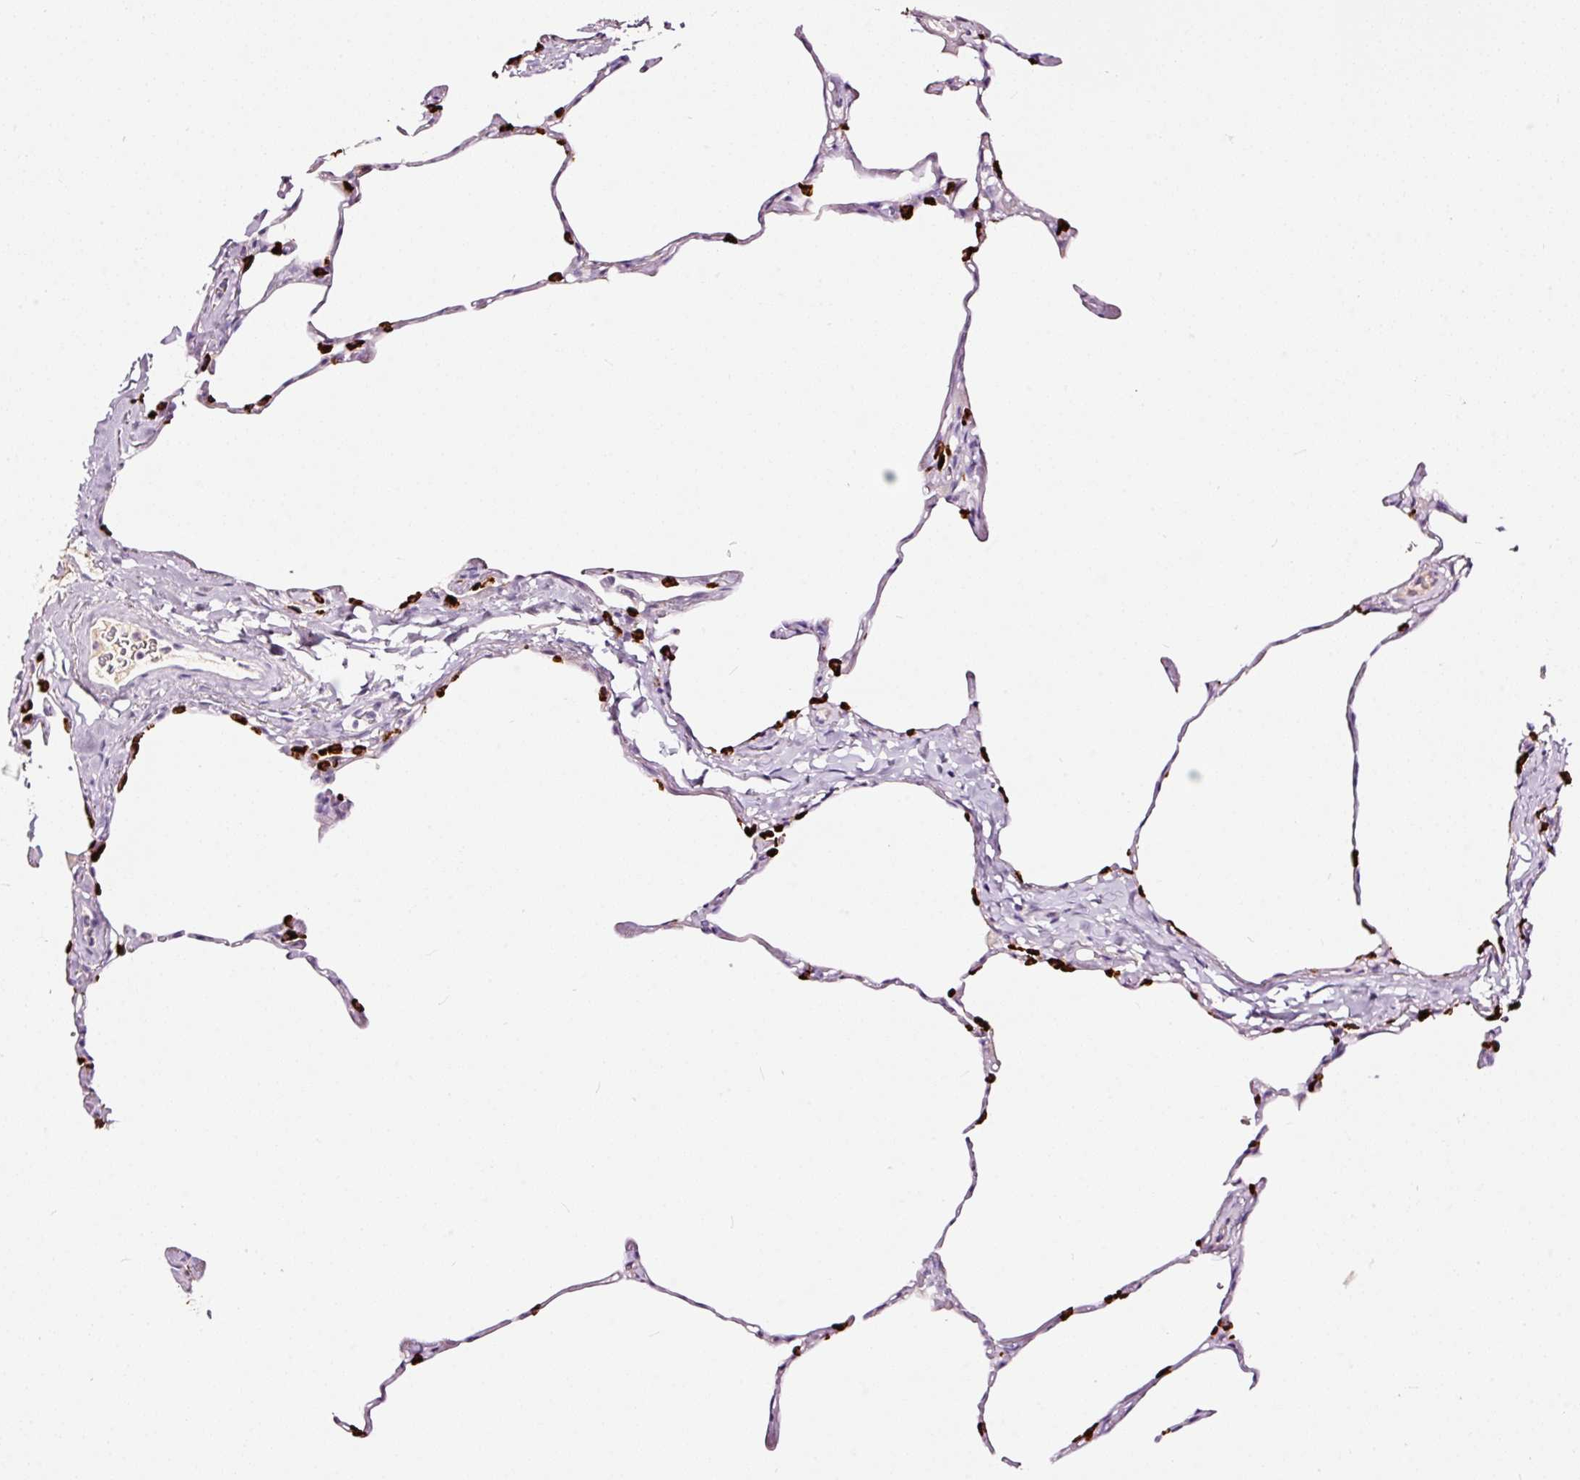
{"staining": {"intensity": "strong", "quantity": "25%-75%", "location": "cytoplasmic/membranous"}, "tissue": "lung", "cell_type": "Alveolar cells", "image_type": "normal", "snomed": [{"axis": "morphology", "description": "Normal tissue, NOS"}, {"axis": "topography", "description": "Lung"}], "caption": "Protein staining by immunohistochemistry (IHC) exhibits strong cytoplasmic/membranous staining in approximately 25%-75% of alveolar cells in normal lung. (DAB = brown stain, brightfield microscopy at high magnification).", "gene": "LAMP3", "patient": {"sex": "male", "age": 65}}